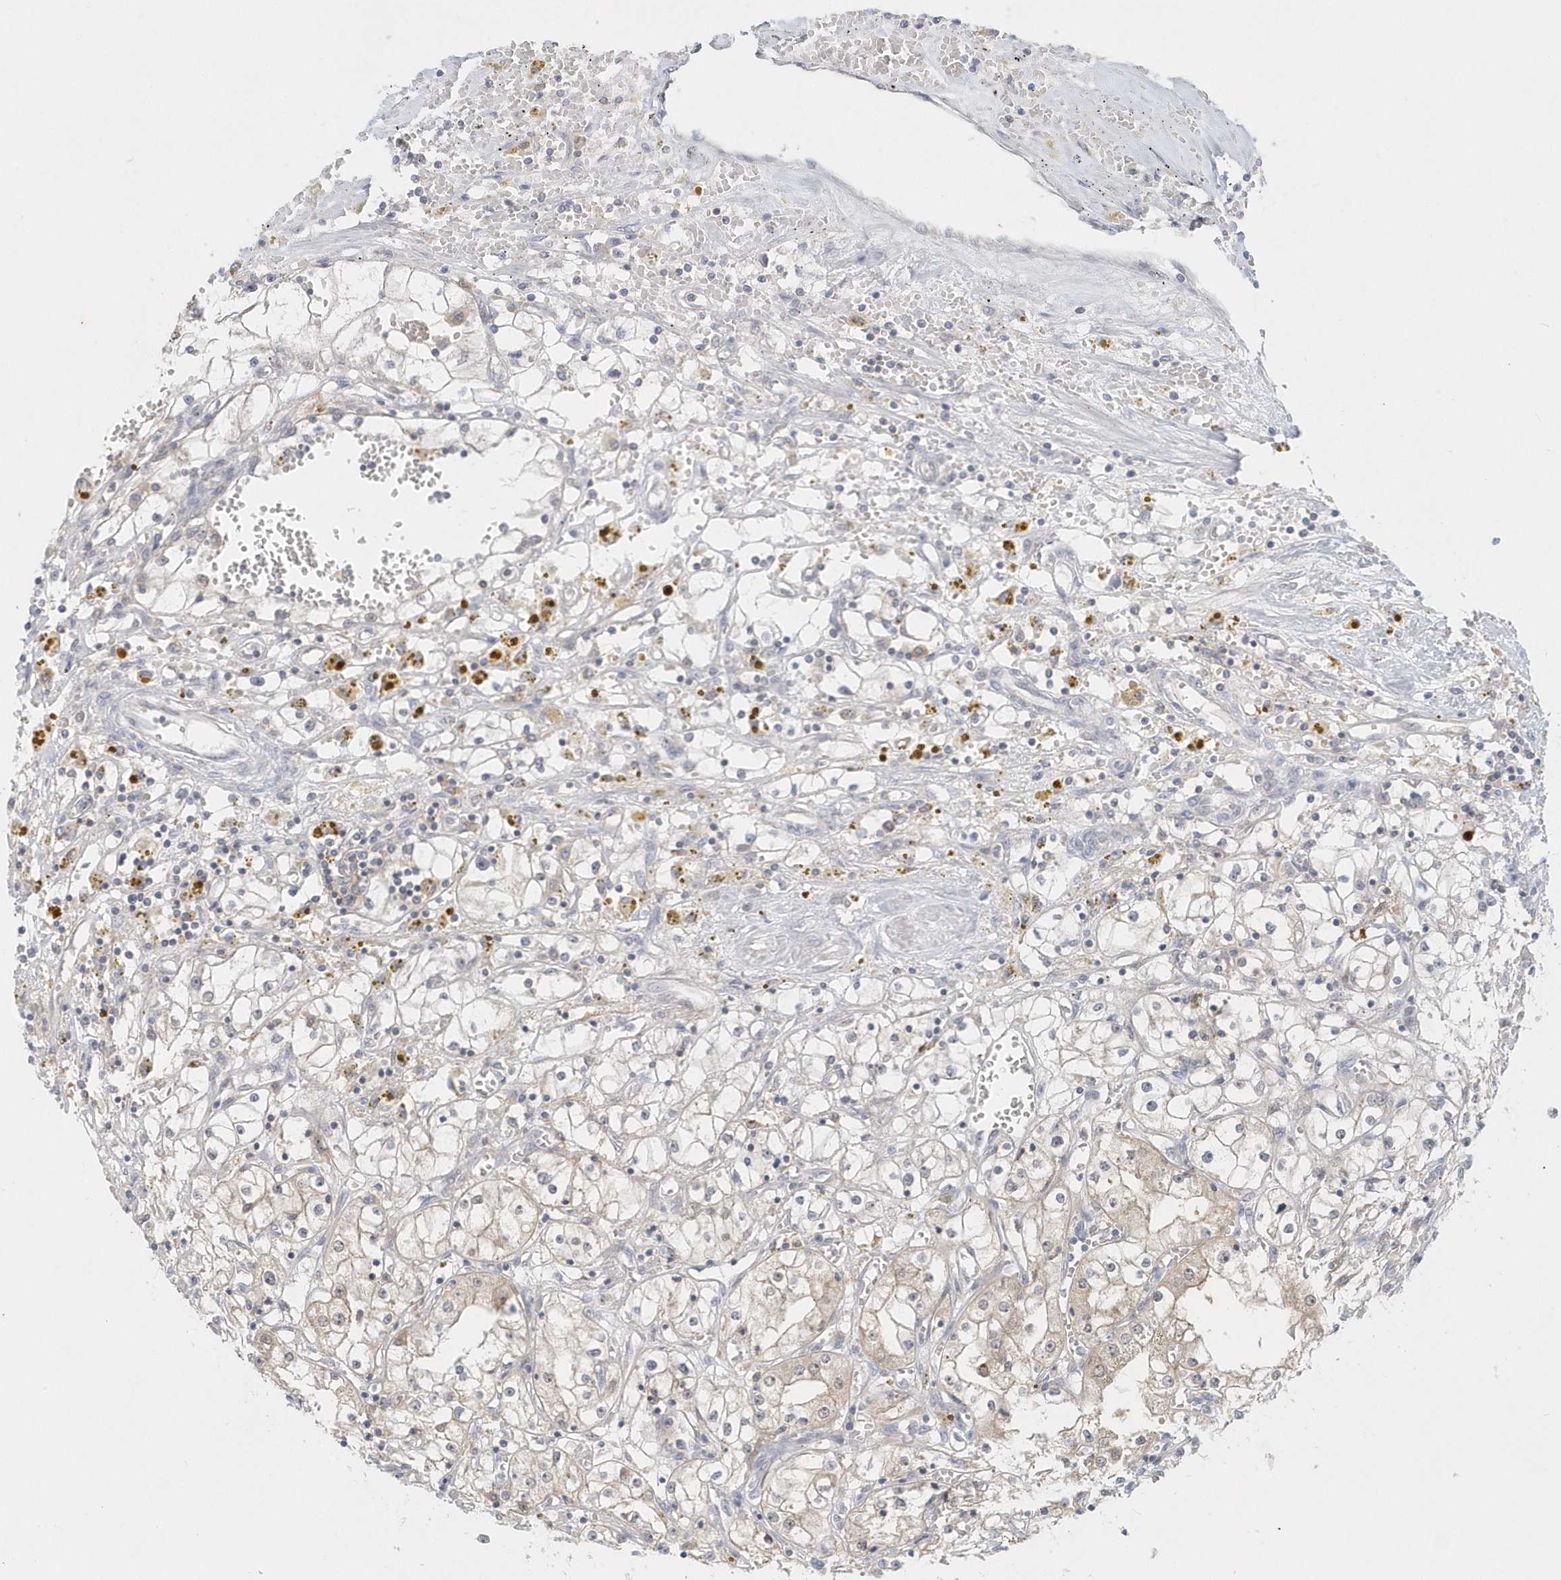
{"staining": {"intensity": "weak", "quantity": "<25%", "location": "cytoplasmic/membranous"}, "tissue": "renal cancer", "cell_type": "Tumor cells", "image_type": "cancer", "snomed": [{"axis": "morphology", "description": "Adenocarcinoma, NOS"}, {"axis": "topography", "description": "Kidney"}], "caption": "A histopathology image of human renal adenocarcinoma is negative for staining in tumor cells. The staining was performed using DAB (3,3'-diaminobenzidine) to visualize the protein expression in brown, while the nuclei were stained in blue with hematoxylin (Magnification: 20x).", "gene": "RNF7", "patient": {"sex": "male", "age": 56}}